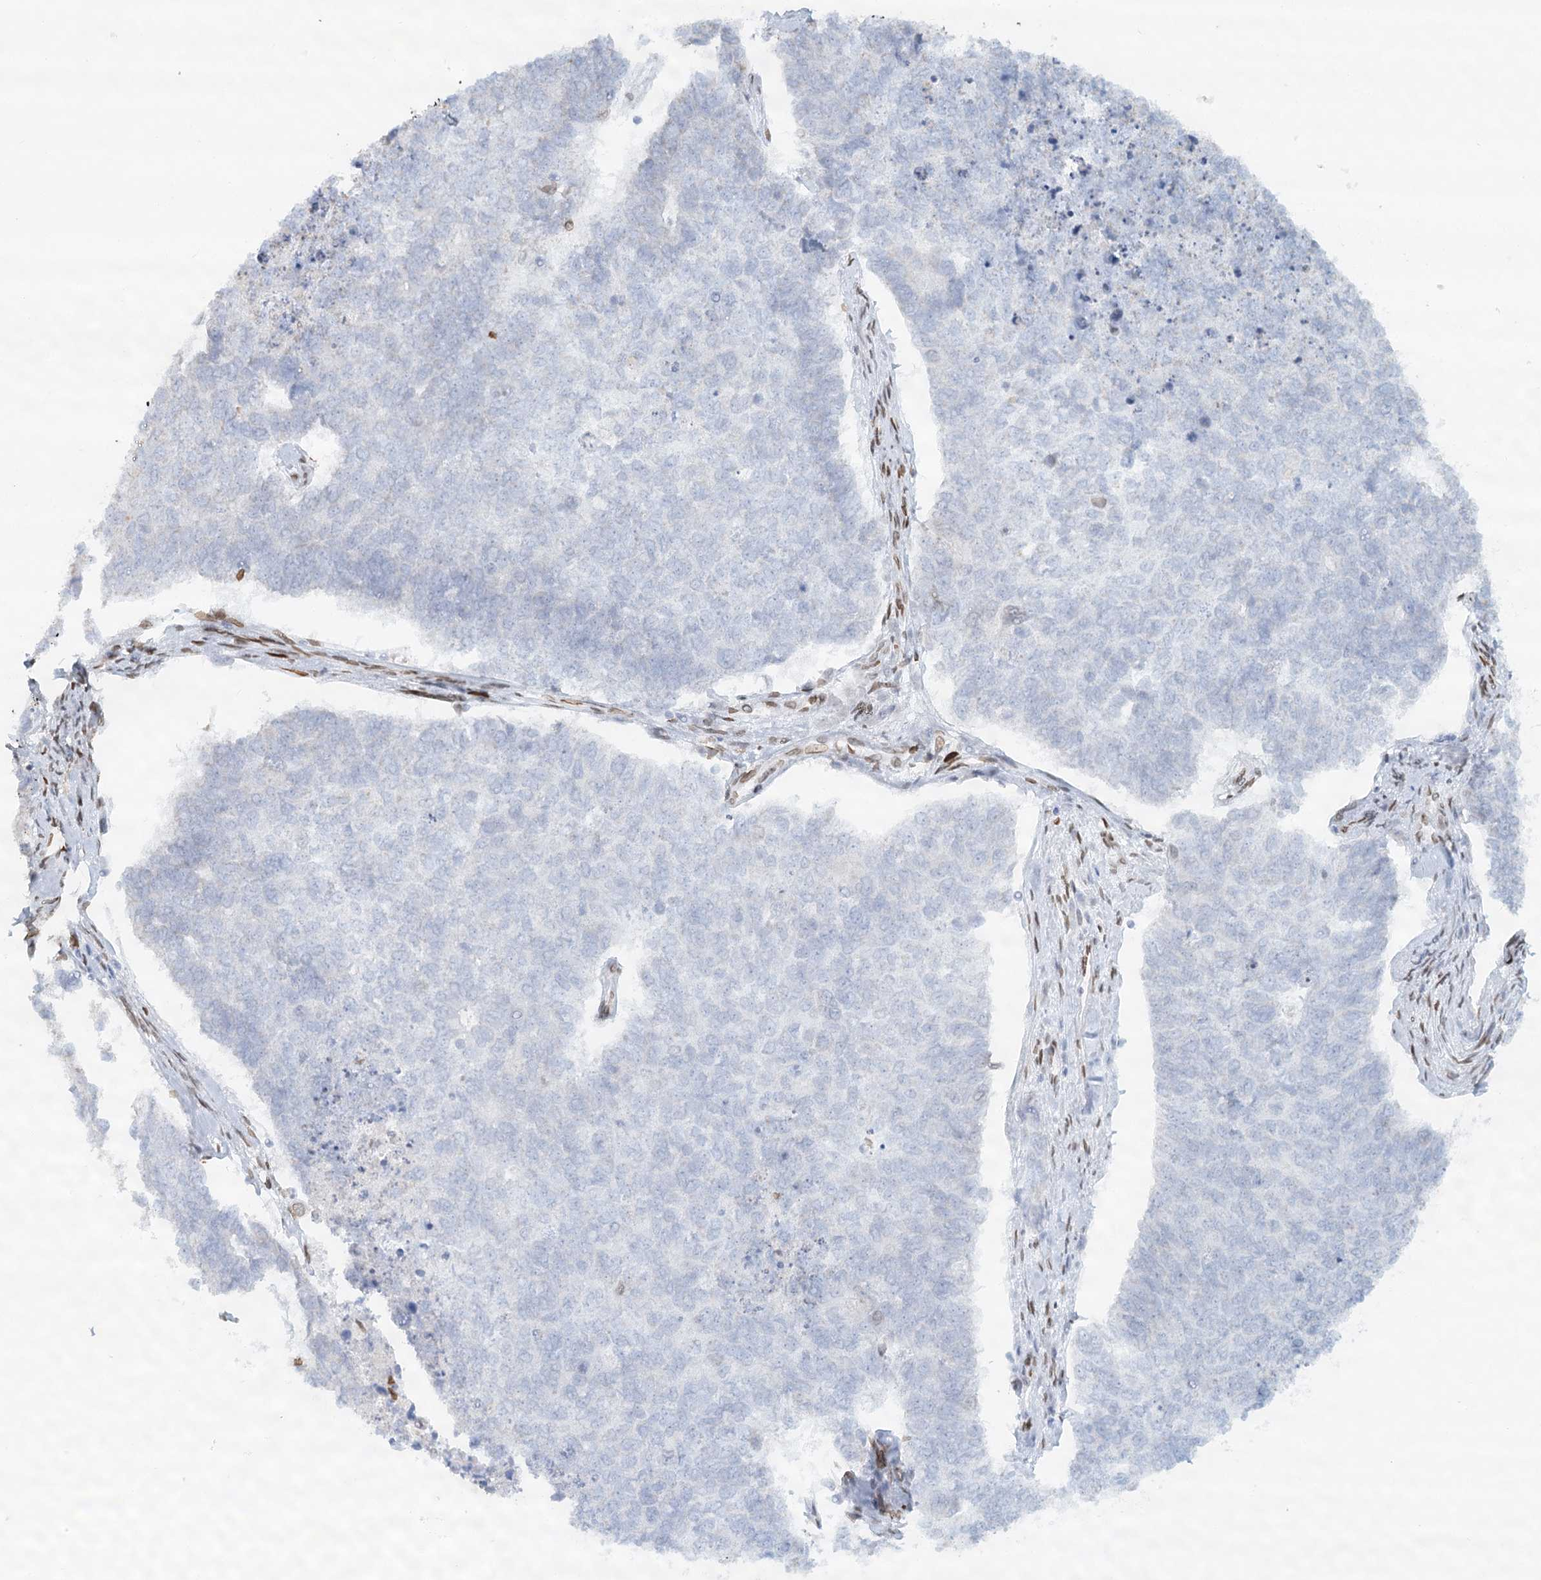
{"staining": {"intensity": "negative", "quantity": "none", "location": "none"}, "tissue": "cervical cancer", "cell_type": "Tumor cells", "image_type": "cancer", "snomed": [{"axis": "morphology", "description": "Squamous cell carcinoma, NOS"}, {"axis": "topography", "description": "Cervix"}], "caption": "Protein analysis of squamous cell carcinoma (cervical) reveals no significant expression in tumor cells. (Stains: DAB (3,3'-diaminobenzidine) immunohistochemistry (IHC) with hematoxylin counter stain, Microscopy: brightfield microscopy at high magnification).", "gene": "VWA5A", "patient": {"sex": "female", "age": 63}}